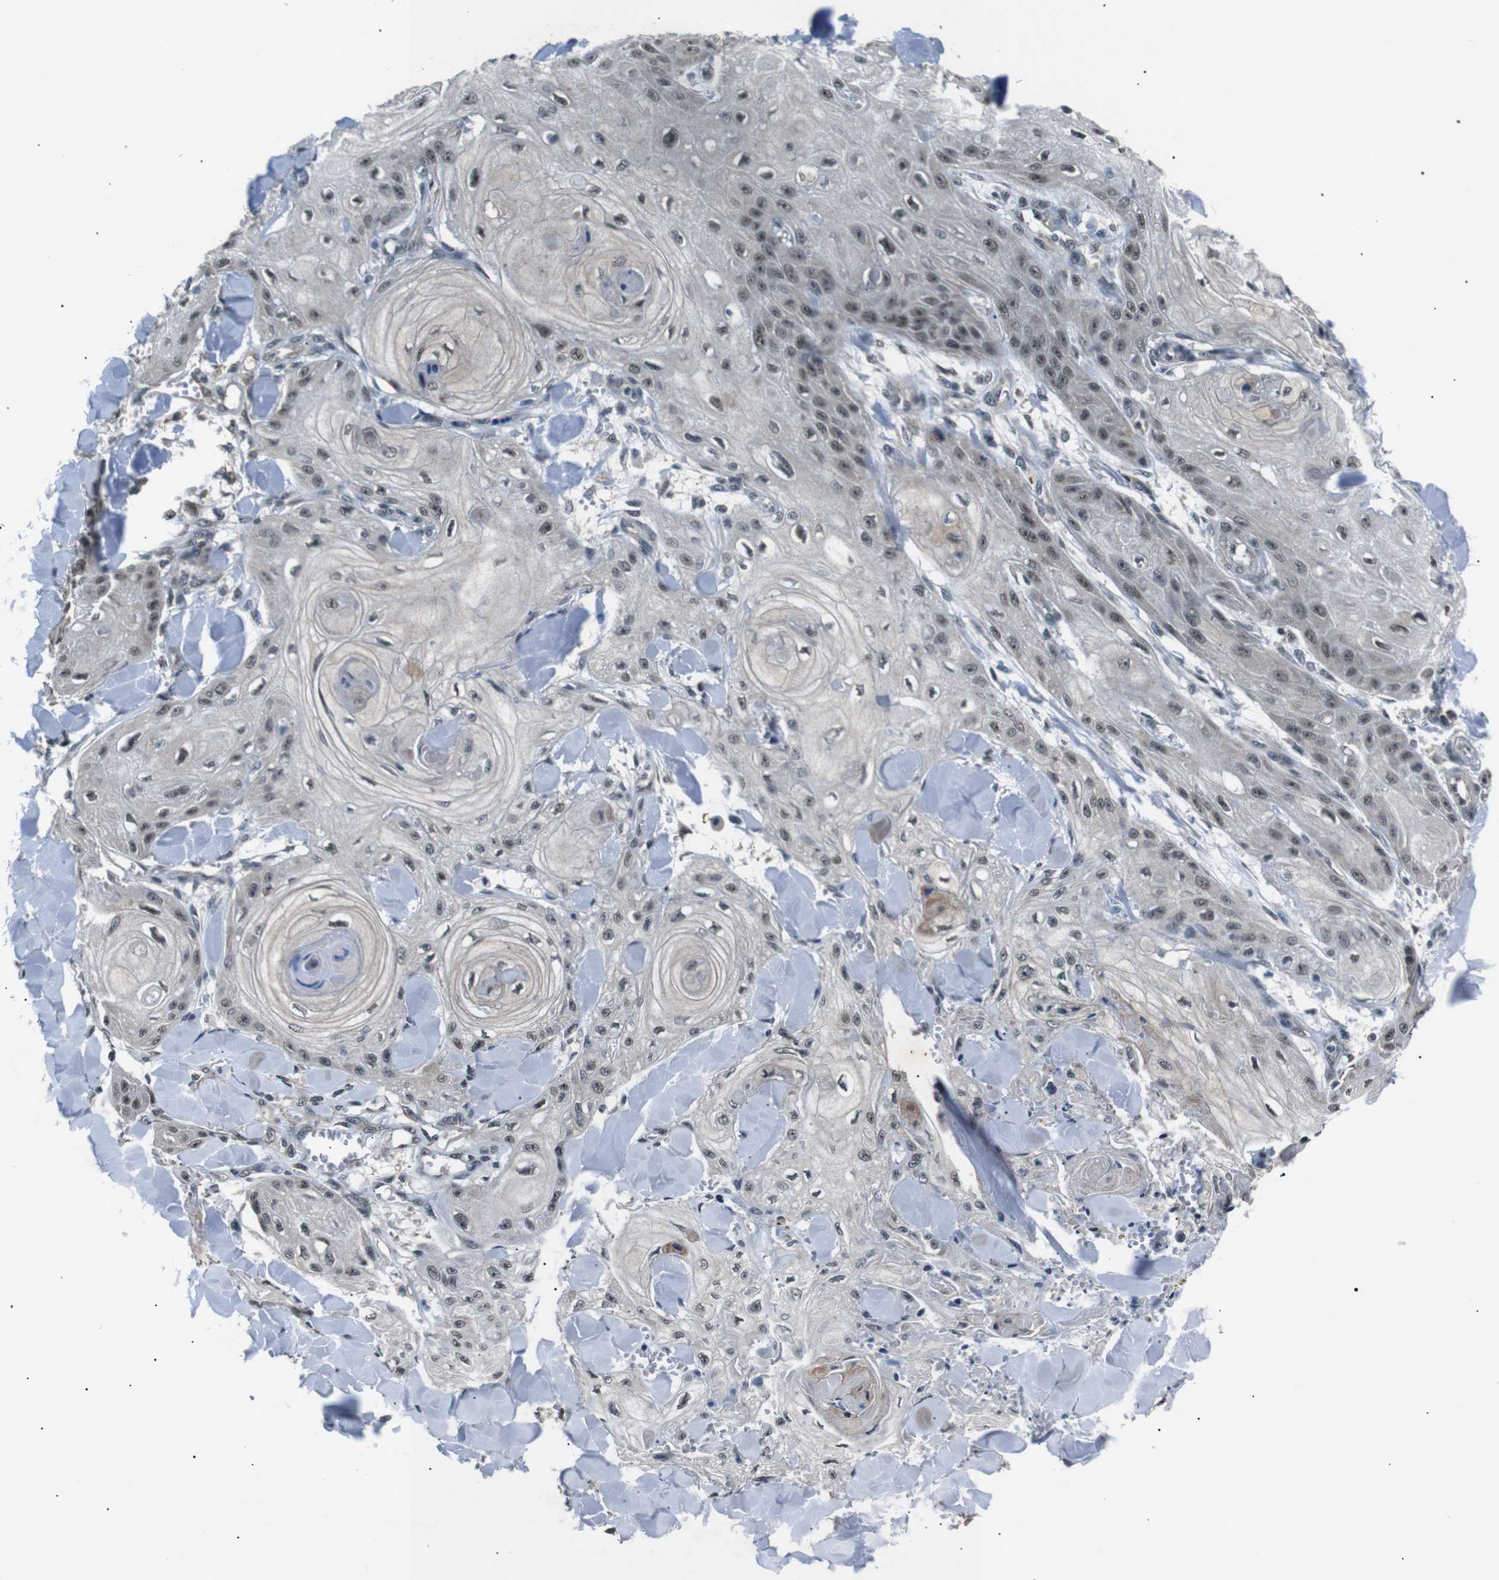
{"staining": {"intensity": "moderate", "quantity": ">75%", "location": "nuclear"}, "tissue": "skin cancer", "cell_type": "Tumor cells", "image_type": "cancer", "snomed": [{"axis": "morphology", "description": "Squamous cell carcinoma, NOS"}, {"axis": "topography", "description": "Skin"}], "caption": "Immunohistochemistry (IHC) (DAB (3,3'-diaminobenzidine)) staining of human skin cancer (squamous cell carcinoma) shows moderate nuclear protein positivity in approximately >75% of tumor cells.", "gene": "SKP1", "patient": {"sex": "male", "age": 74}}